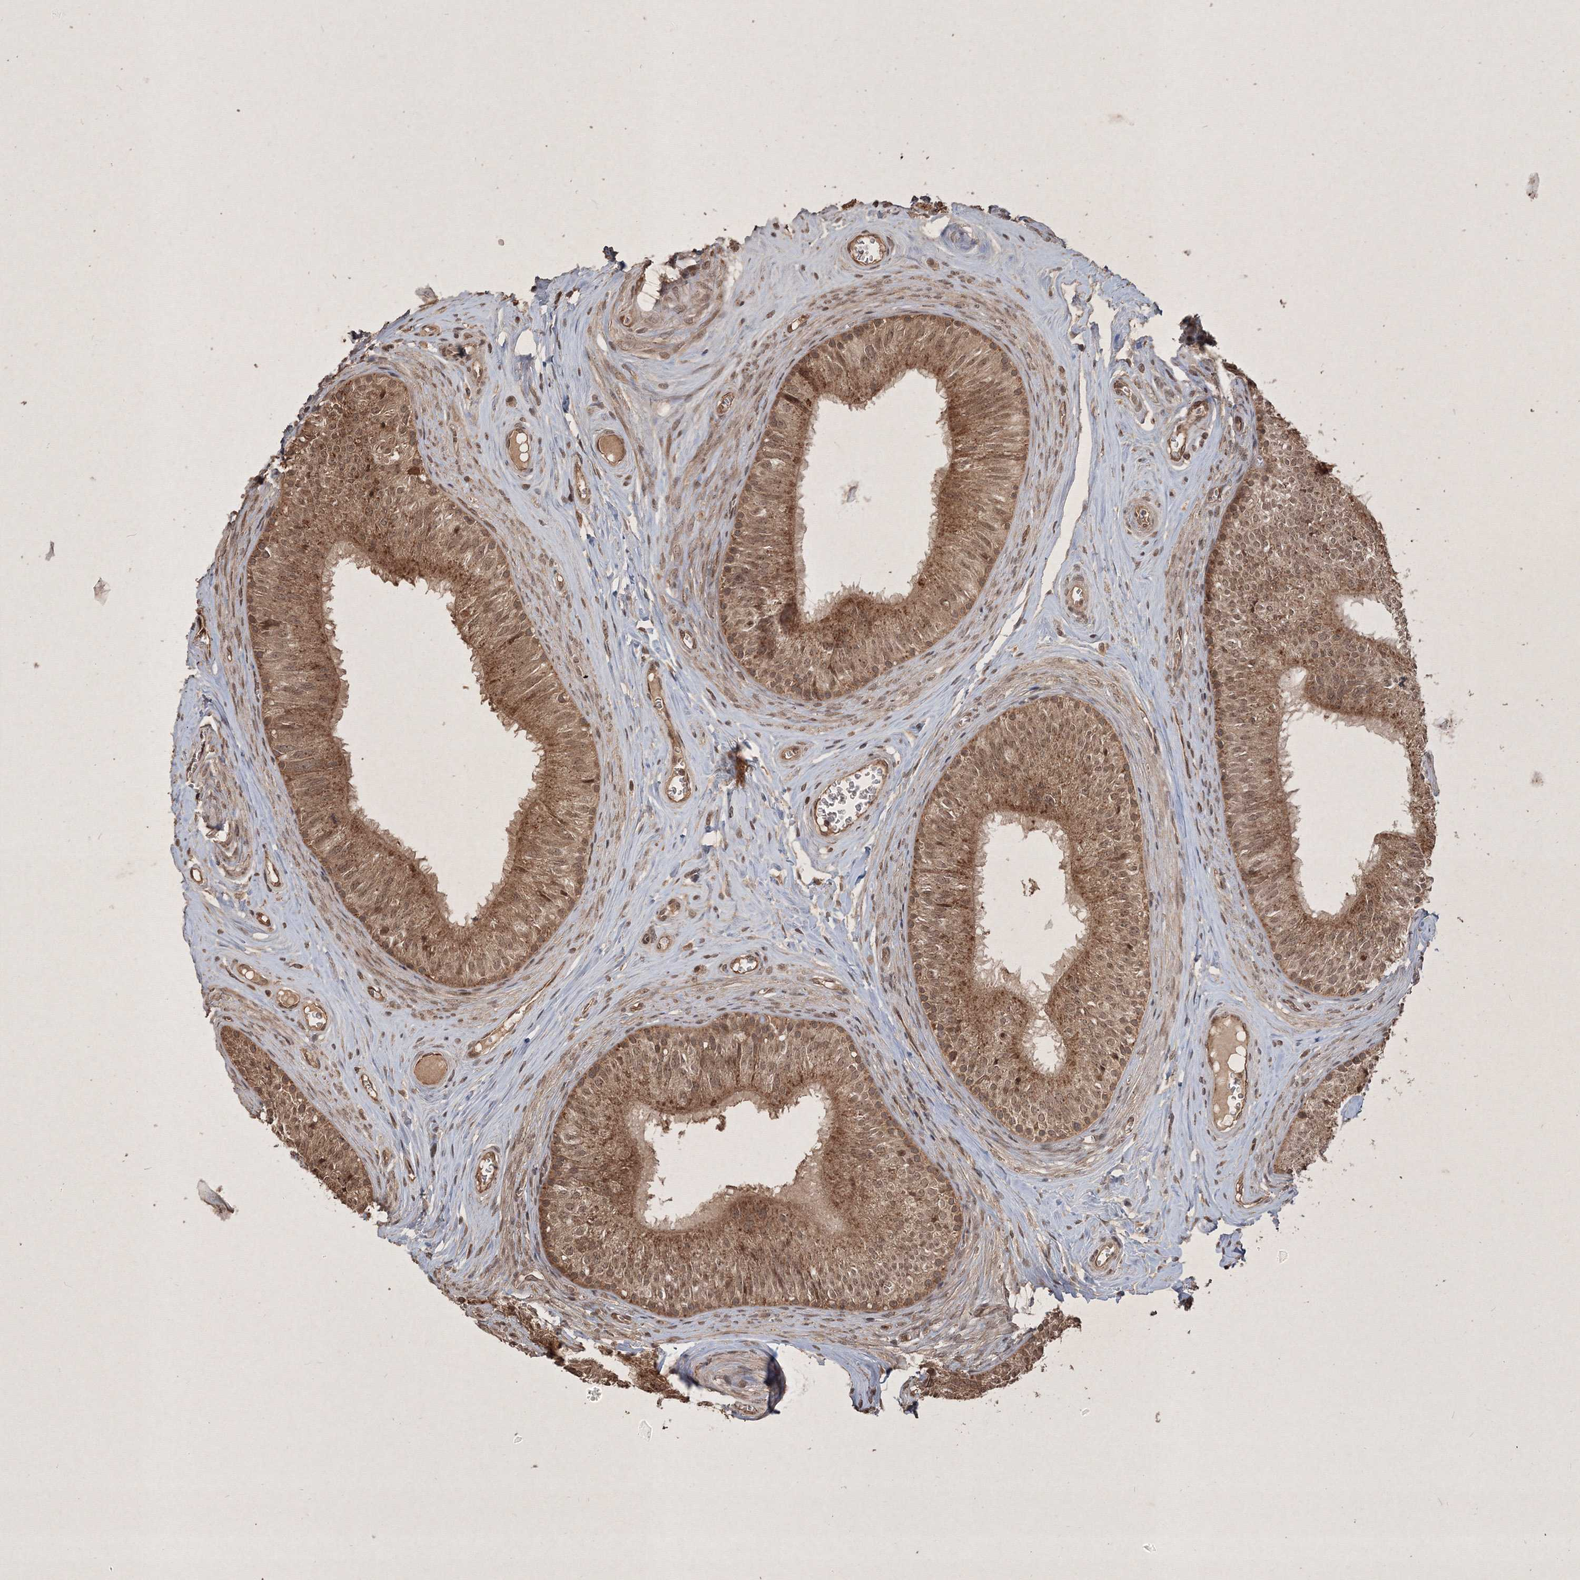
{"staining": {"intensity": "moderate", "quantity": ">75%", "location": "cytoplasmic/membranous,nuclear"}, "tissue": "epididymis", "cell_type": "Glandular cells", "image_type": "normal", "snomed": [{"axis": "morphology", "description": "Normal tissue, NOS"}, {"axis": "topography", "description": "Epididymis"}], "caption": "Brown immunohistochemical staining in unremarkable epididymis exhibits moderate cytoplasmic/membranous,nuclear expression in about >75% of glandular cells. (DAB = brown stain, brightfield microscopy at high magnification).", "gene": "PELI3", "patient": {"sex": "male", "age": 46}}